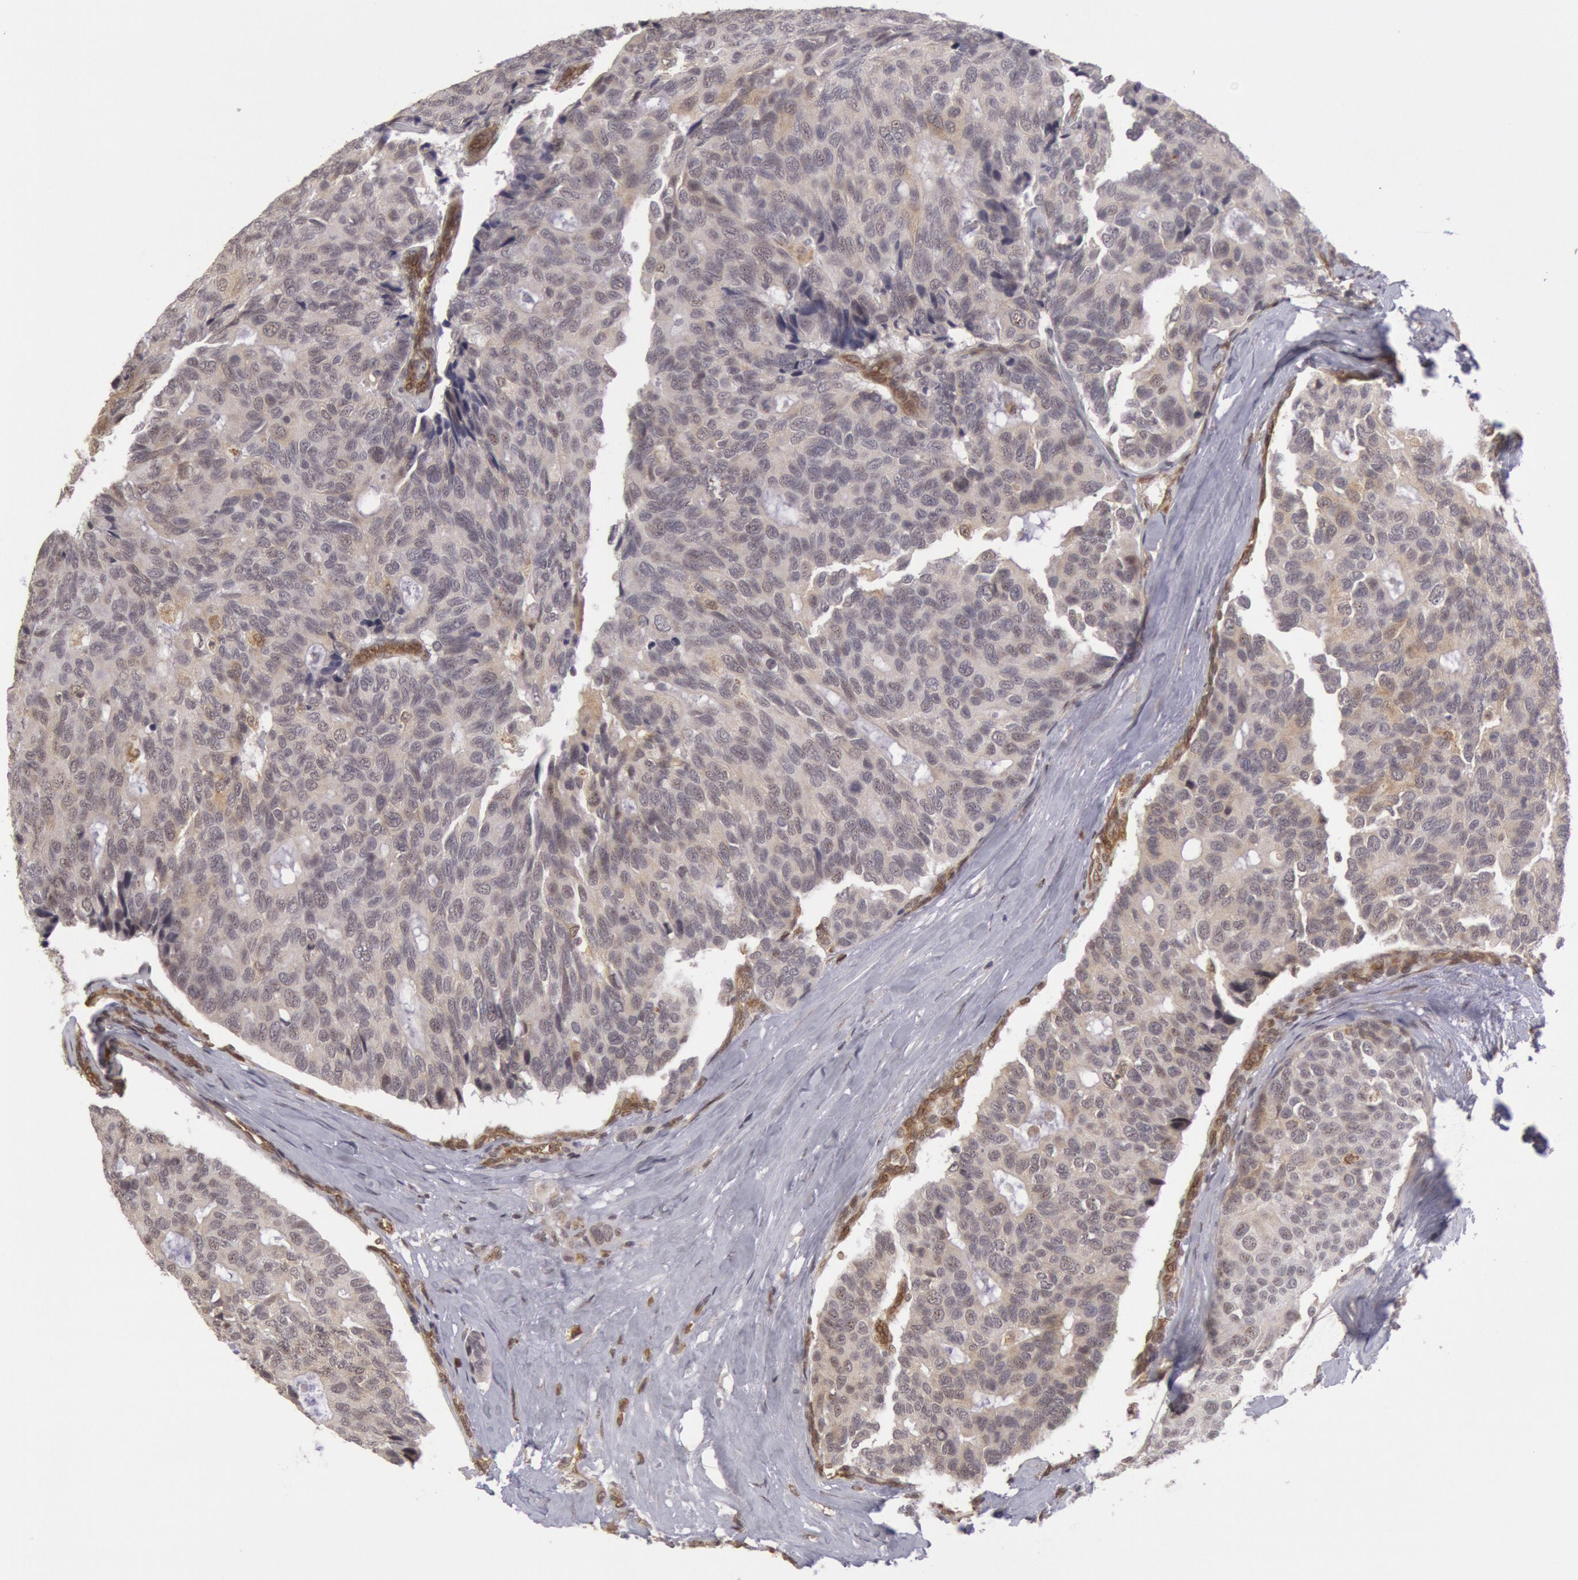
{"staining": {"intensity": "negative", "quantity": "none", "location": "none"}, "tissue": "breast cancer", "cell_type": "Tumor cells", "image_type": "cancer", "snomed": [{"axis": "morphology", "description": "Duct carcinoma"}, {"axis": "topography", "description": "Breast"}], "caption": "This is a photomicrograph of IHC staining of intraductal carcinoma (breast), which shows no expression in tumor cells.", "gene": "TAP2", "patient": {"sex": "female", "age": 69}}